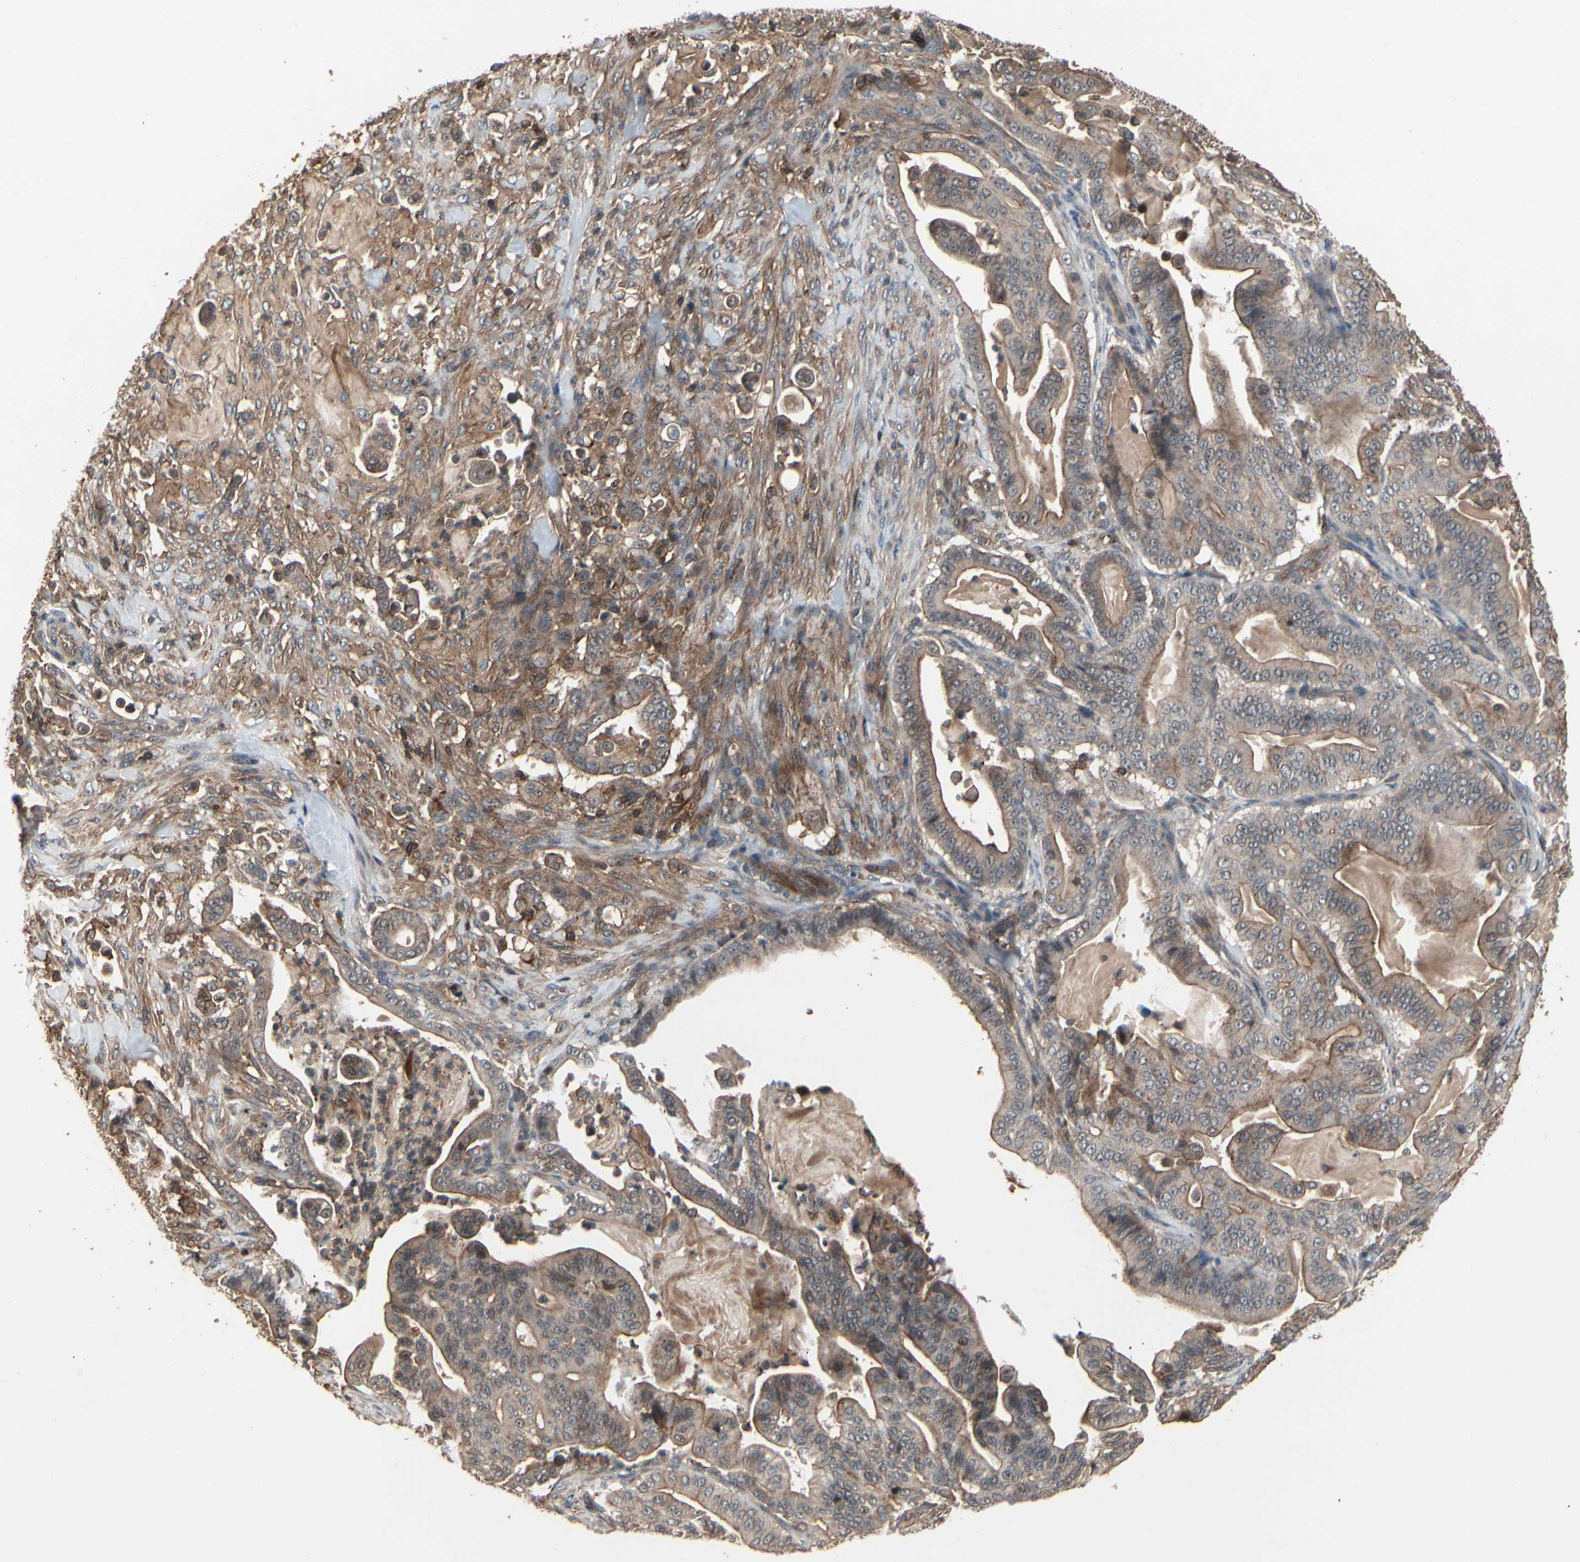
{"staining": {"intensity": "moderate", "quantity": ">75%", "location": "cytoplasmic/membranous"}, "tissue": "pancreatic cancer", "cell_type": "Tumor cells", "image_type": "cancer", "snomed": [{"axis": "morphology", "description": "Adenocarcinoma, NOS"}, {"axis": "topography", "description": "Pancreas"}], "caption": "Human pancreatic cancer (adenocarcinoma) stained with a protein marker shows moderate staining in tumor cells.", "gene": "MAPK13", "patient": {"sex": "male", "age": 63}}